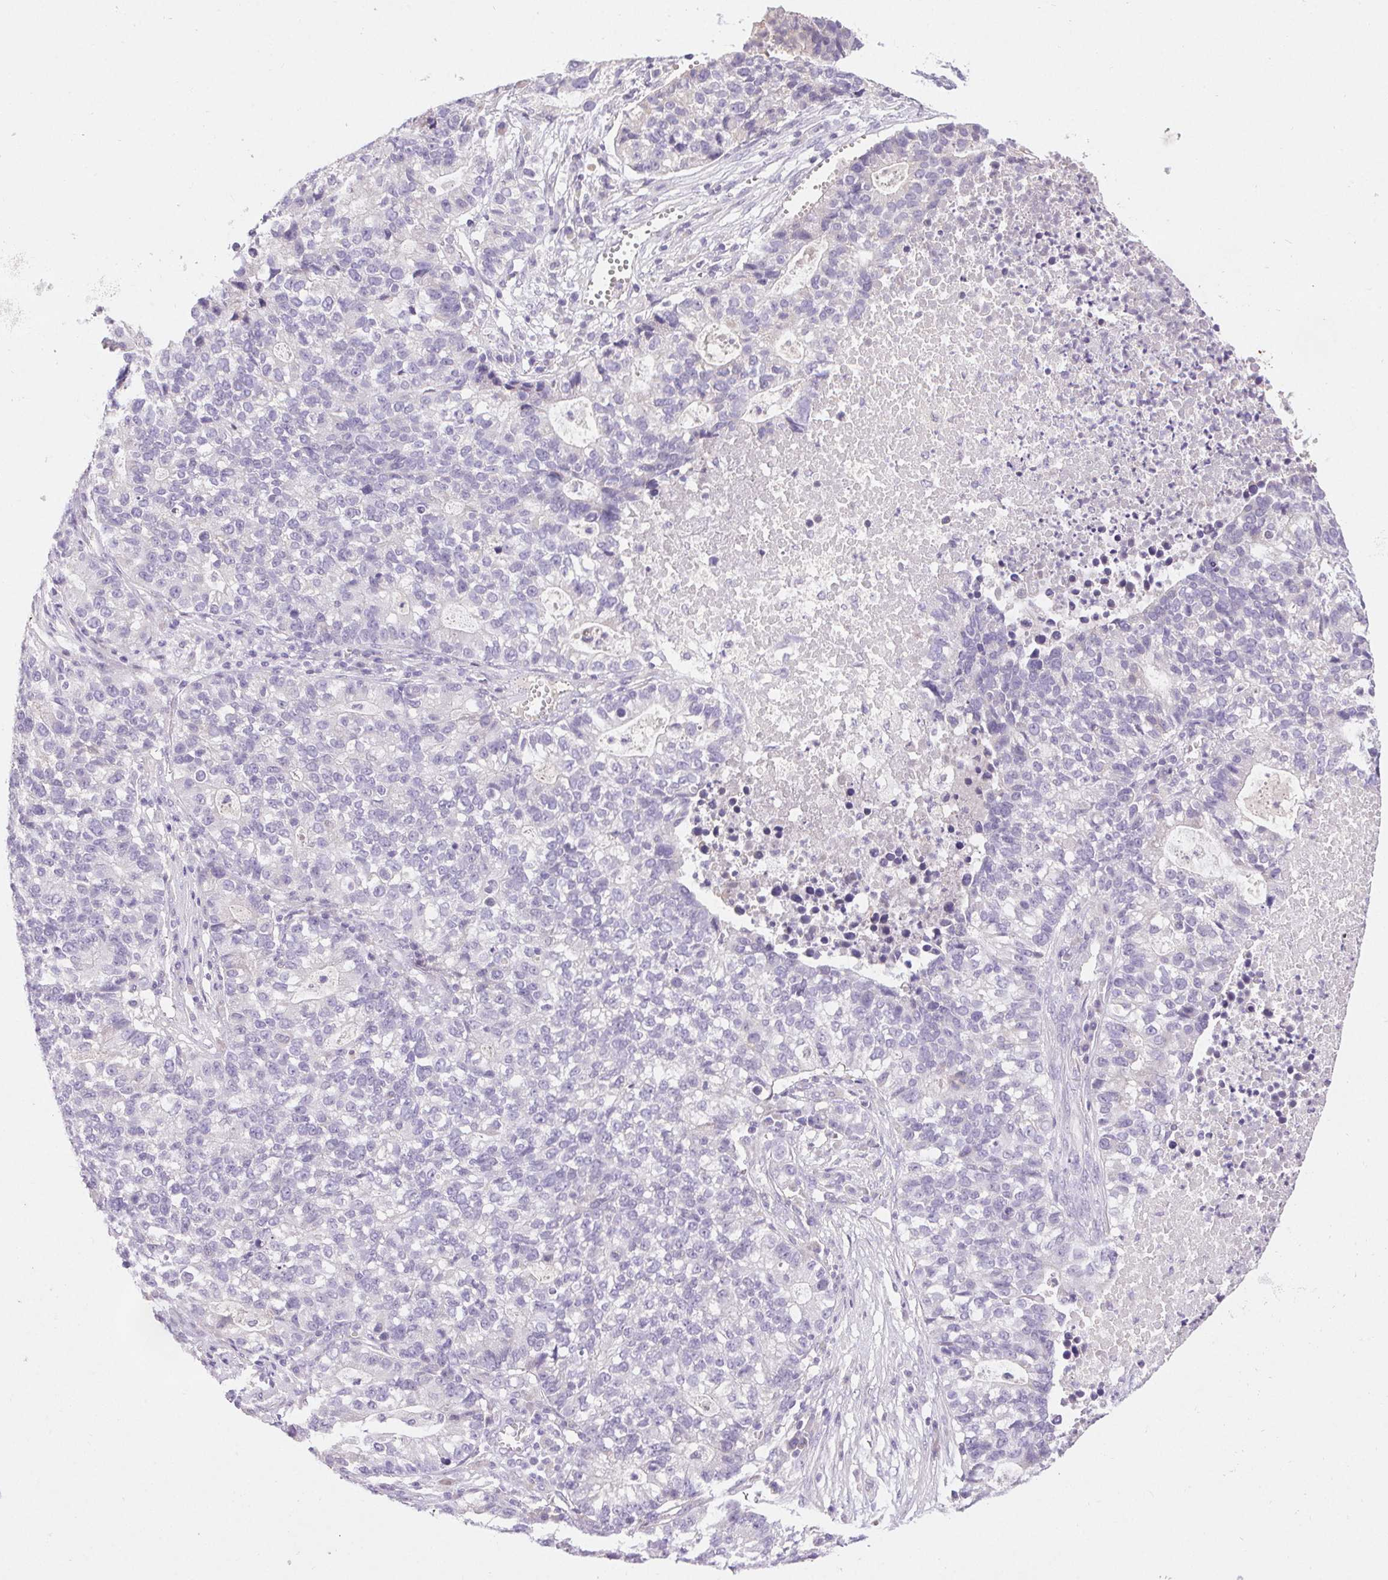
{"staining": {"intensity": "negative", "quantity": "none", "location": "none"}, "tissue": "lung cancer", "cell_type": "Tumor cells", "image_type": "cancer", "snomed": [{"axis": "morphology", "description": "Adenocarcinoma, NOS"}, {"axis": "topography", "description": "Lung"}], "caption": "Tumor cells show no significant protein positivity in lung cancer. (DAB (3,3'-diaminobenzidine) IHC visualized using brightfield microscopy, high magnification).", "gene": "ARHGAP11B", "patient": {"sex": "male", "age": 57}}